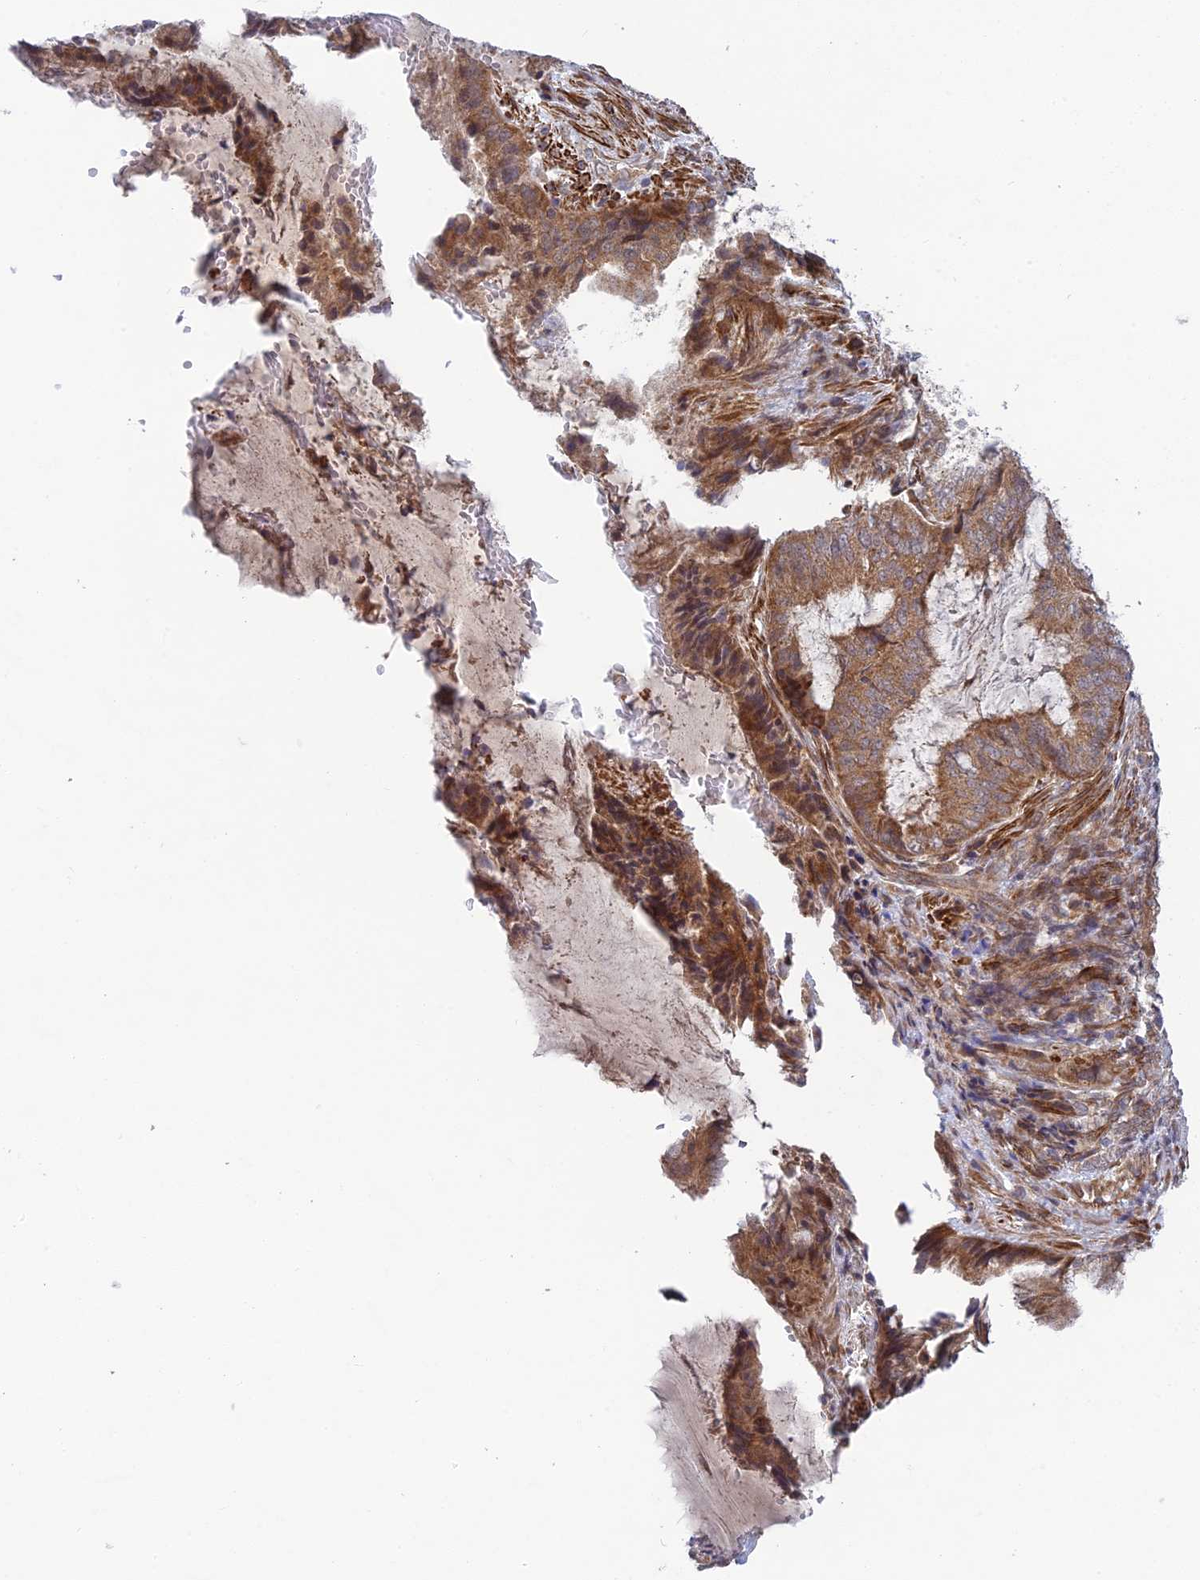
{"staining": {"intensity": "moderate", "quantity": ">75%", "location": "cytoplasmic/membranous"}, "tissue": "endometrial cancer", "cell_type": "Tumor cells", "image_type": "cancer", "snomed": [{"axis": "morphology", "description": "Adenocarcinoma, NOS"}, {"axis": "topography", "description": "Endometrium"}], "caption": "Tumor cells show medium levels of moderate cytoplasmic/membranous staining in approximately >75% of cells in adenocarcinoma (endometrial). Using DAB (3,3'-diaminobenzidine) (brown) and hematoxylin (blue) stains, captured at high magnification using brightfield microscopy.", "gene": "INCA1", "patient": {"sex": "female", "age": 51}}